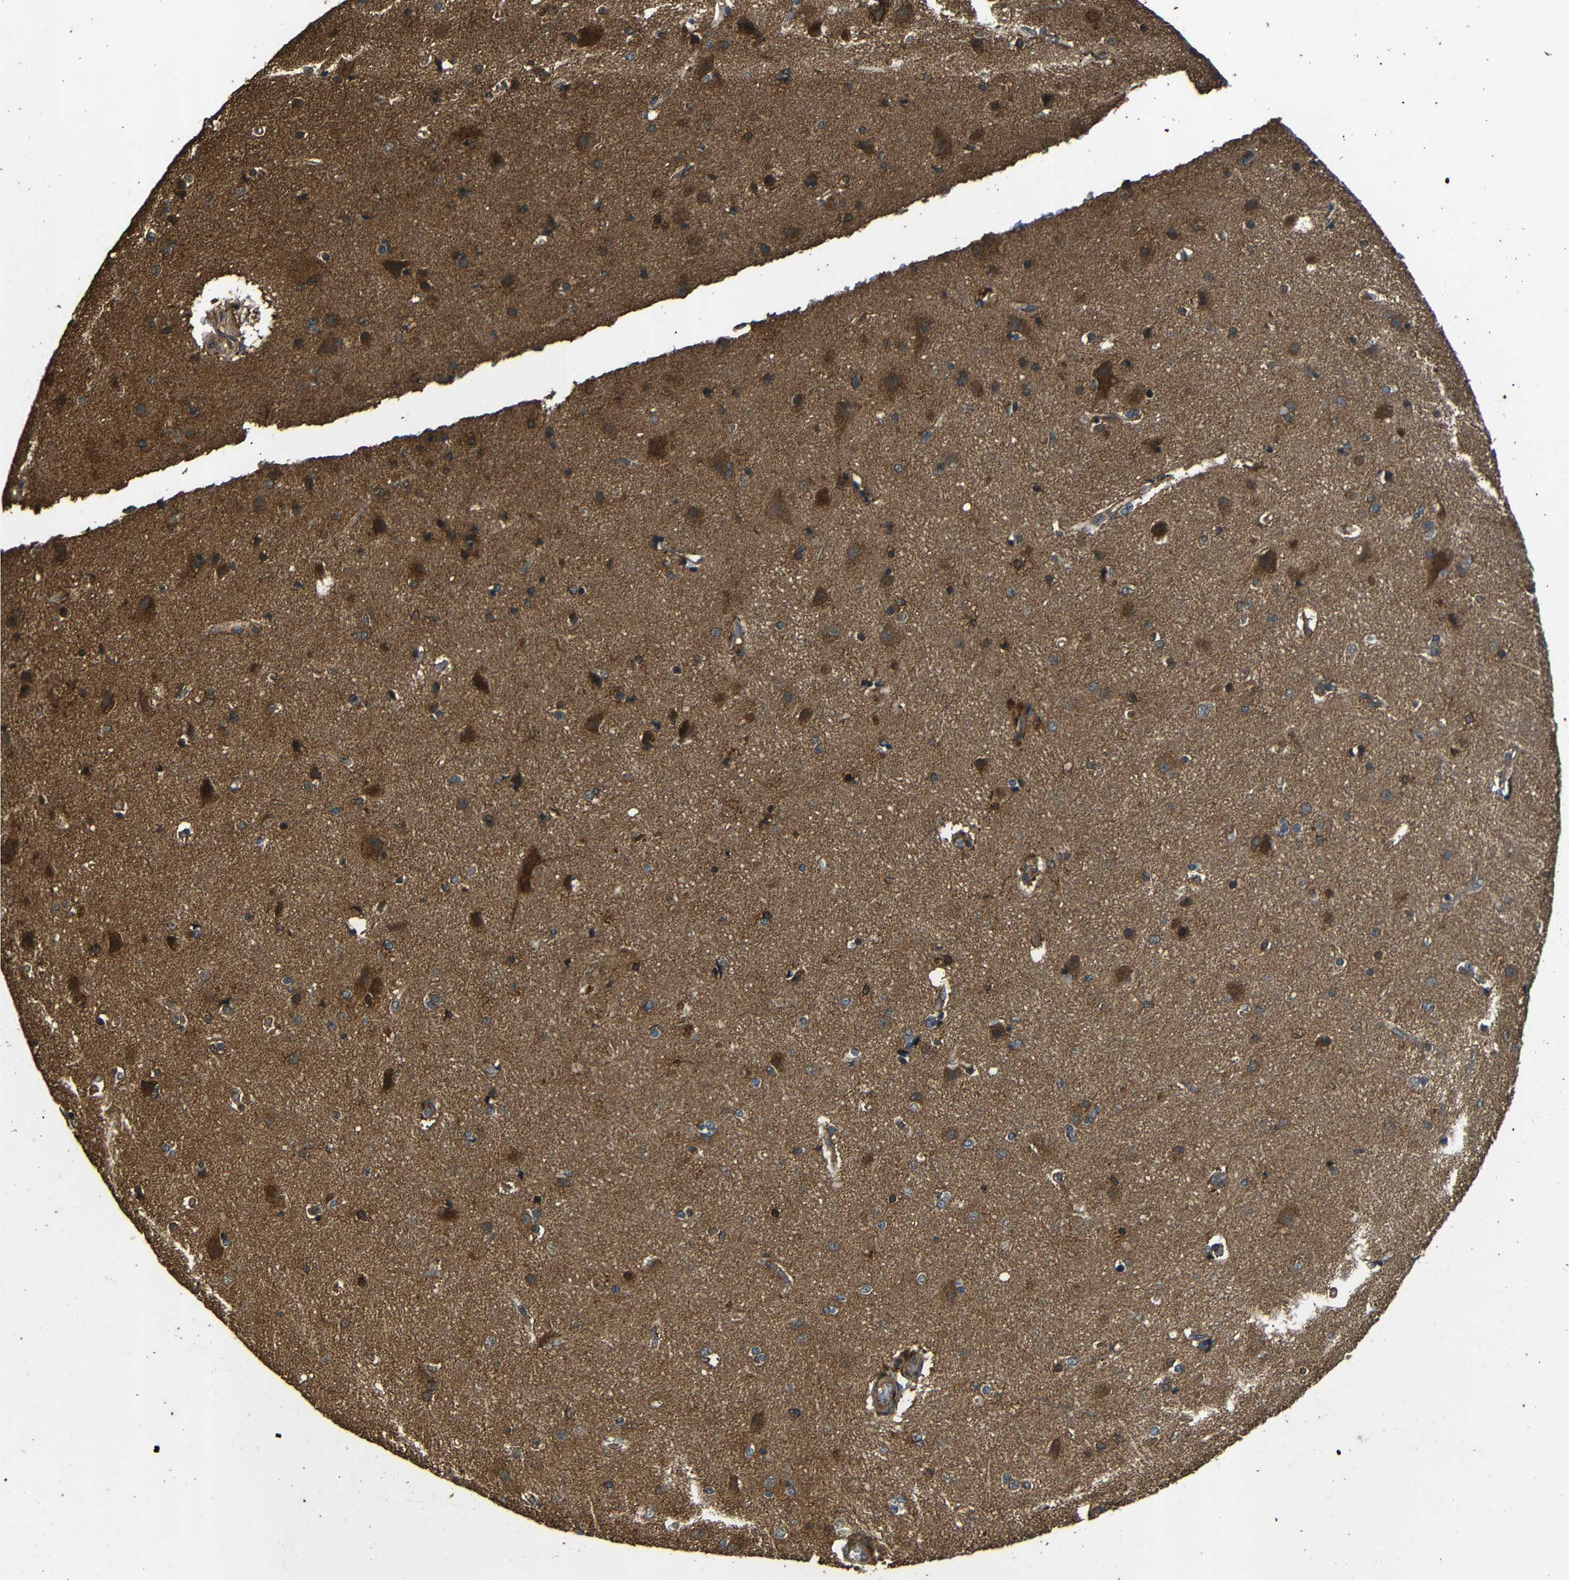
{"staining": {"intensity": "weak", "quantity": ">75%", "location": "cytoplasmic/membranous"}, "tissue": "cerebral cortex", "cell_type": "Endothelial cells", "image_type": "normal", "snomed": [{"axis": "morphology", "description": "Normal tissue, NOS"}, {"axis": "topography", "description": "Cerebral cortex"}], "caption": "Cerebral cortex stained with immunohistochemistry (IHC) displays weak cytoplasmic/membranous expression in approximately >75% of endothelial cells.", "gene": "TRPC1", "patient": {"sex": "female", "age": 54}}